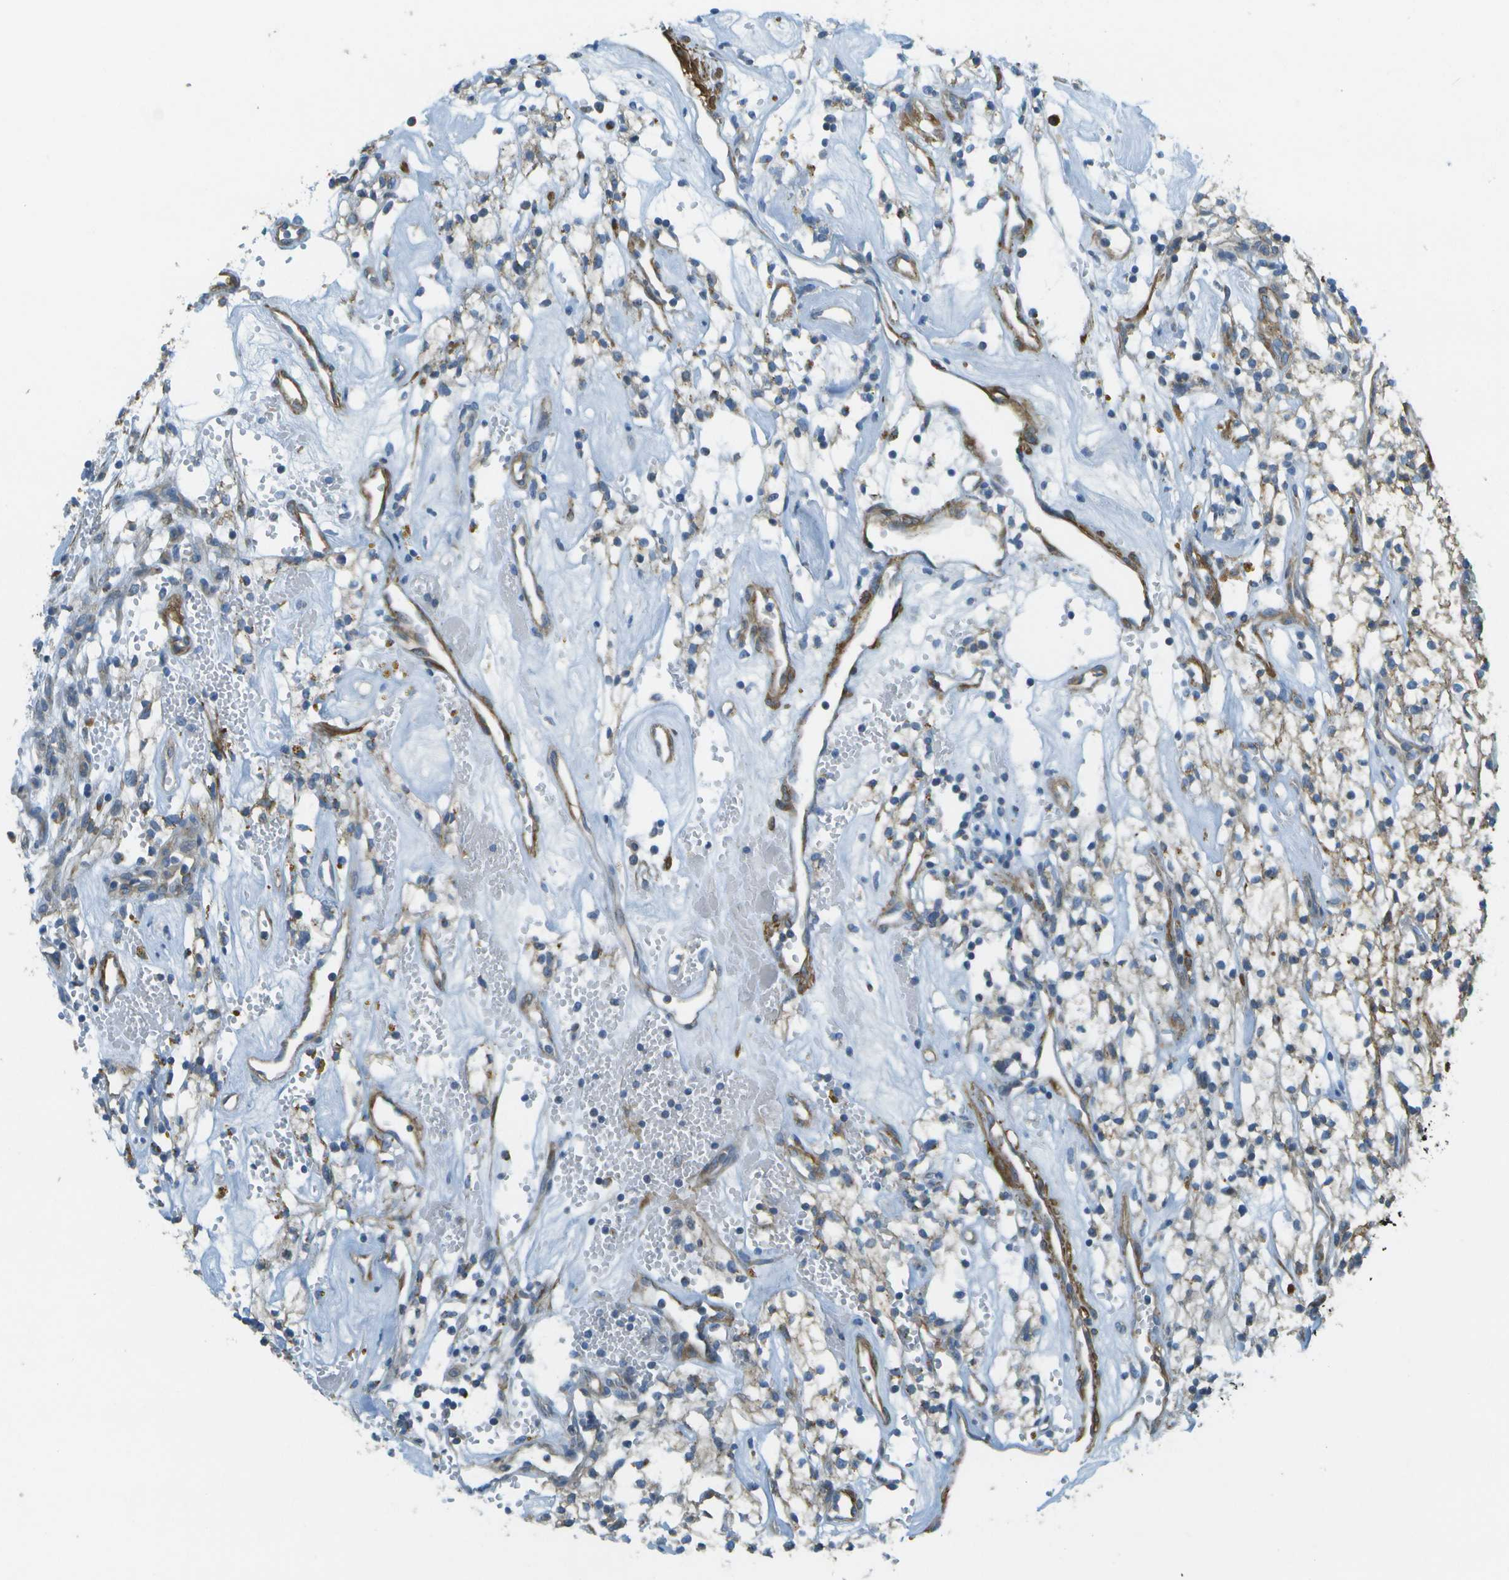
{"staining": {"intensity": "weak", "quantity": "<25%", "location": "cytoplasmic/membranous"}, "tissue": "renal cancer", "cell_type": "Tumor cells", "image_type": "cancer", "snomed": [{"axis": "morphology", "description": "Adenocarcinoma, NOS"}, {"axis": "topography", "description": "Kidney"}], "caption": "There is no significant expression in tumor cells of renal cancer (adenocarcinoma). Nuclei are stained in blue.", "gene": "MYH11", "patient": {"sex": "male", "age": 59}}